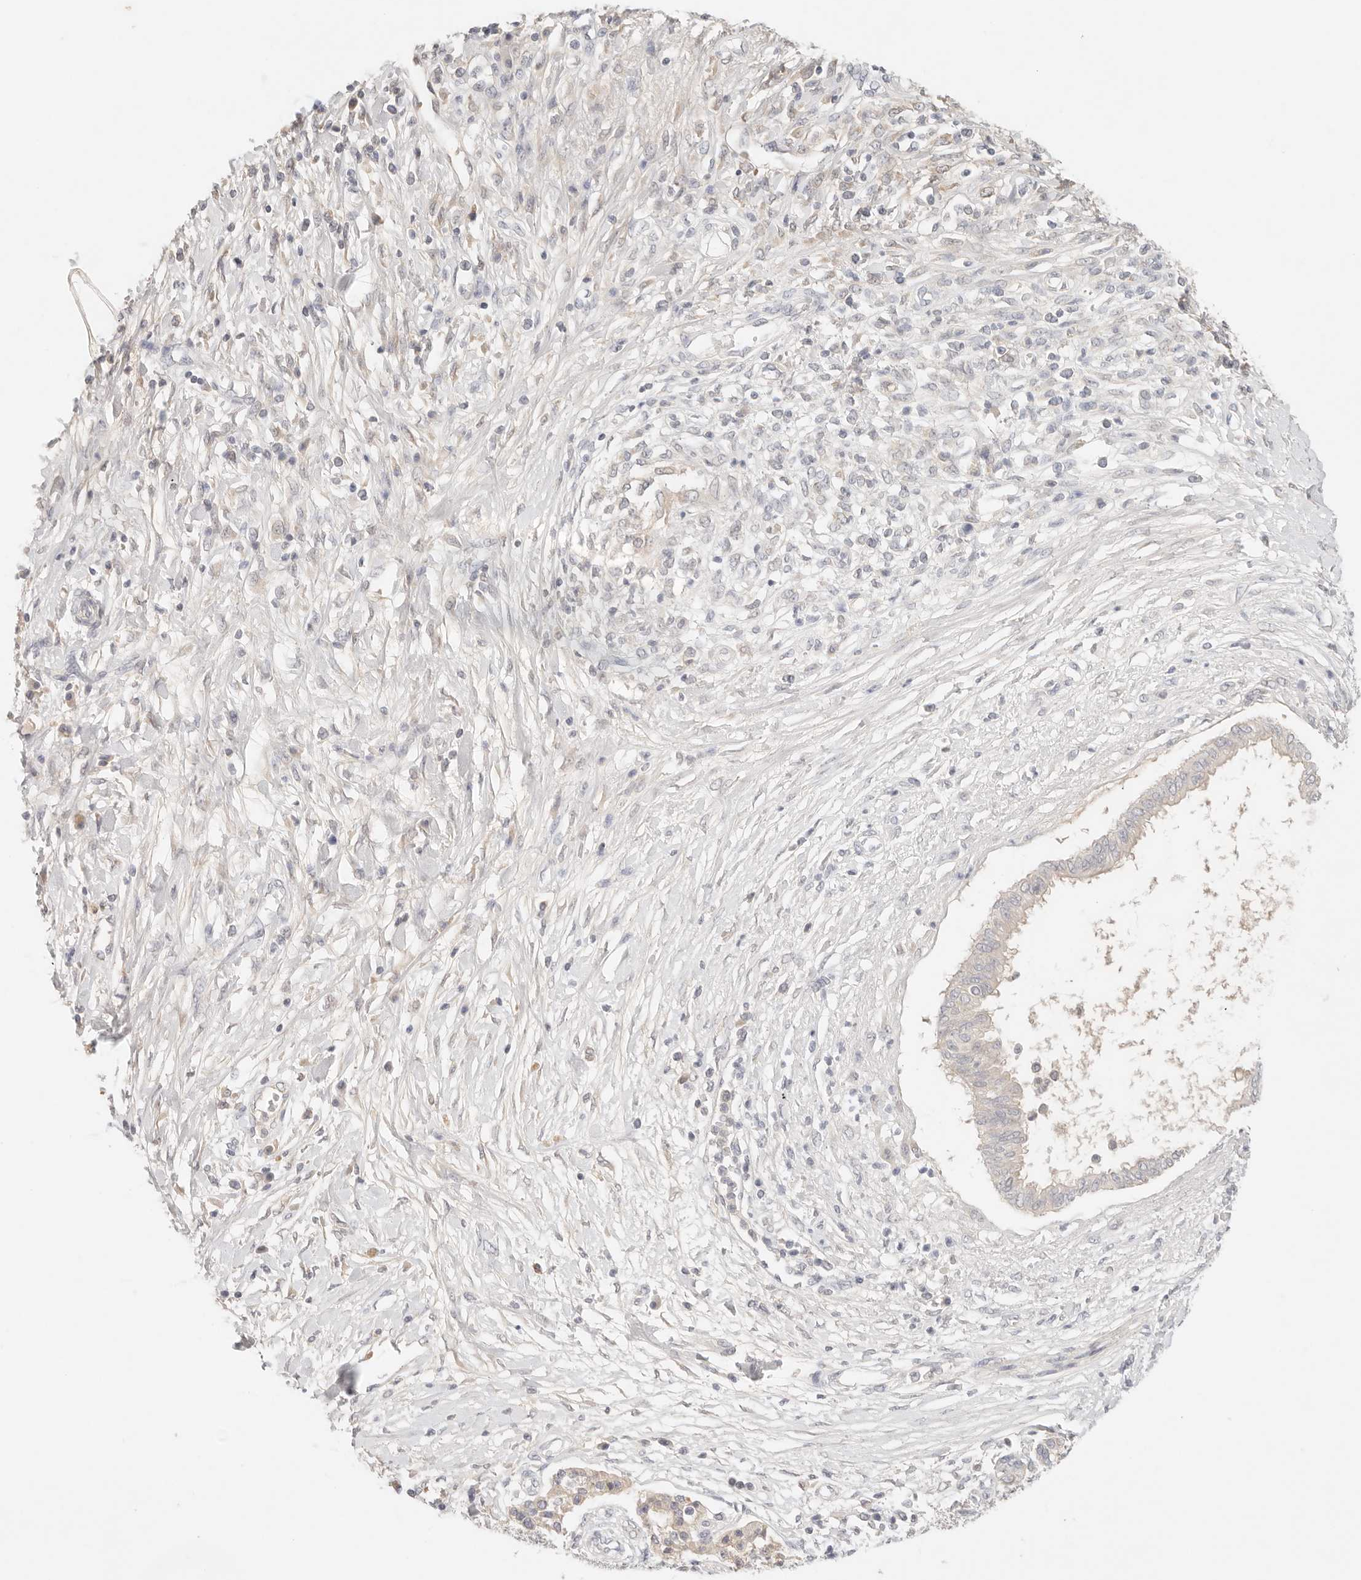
{"staining": {"intensity": "negative", "quantity": "none", "location": "none"}, "tissue": "pancreatic cancer", "cell_type": "Tumor cells", "image_type": "cancer", "snomed": [{"axis": "morphology", "description": "Adenocarcinoma, NOS"}, {"axis": "topography", "description": "Pancreas"}], "caption": "DAB immunohistochemical staining of adenocarcinoma (pancreatic) shows no significant expression in tumor cells.", "gene": "SPHK1", "patient": {"sex": "female", "age": 56}}